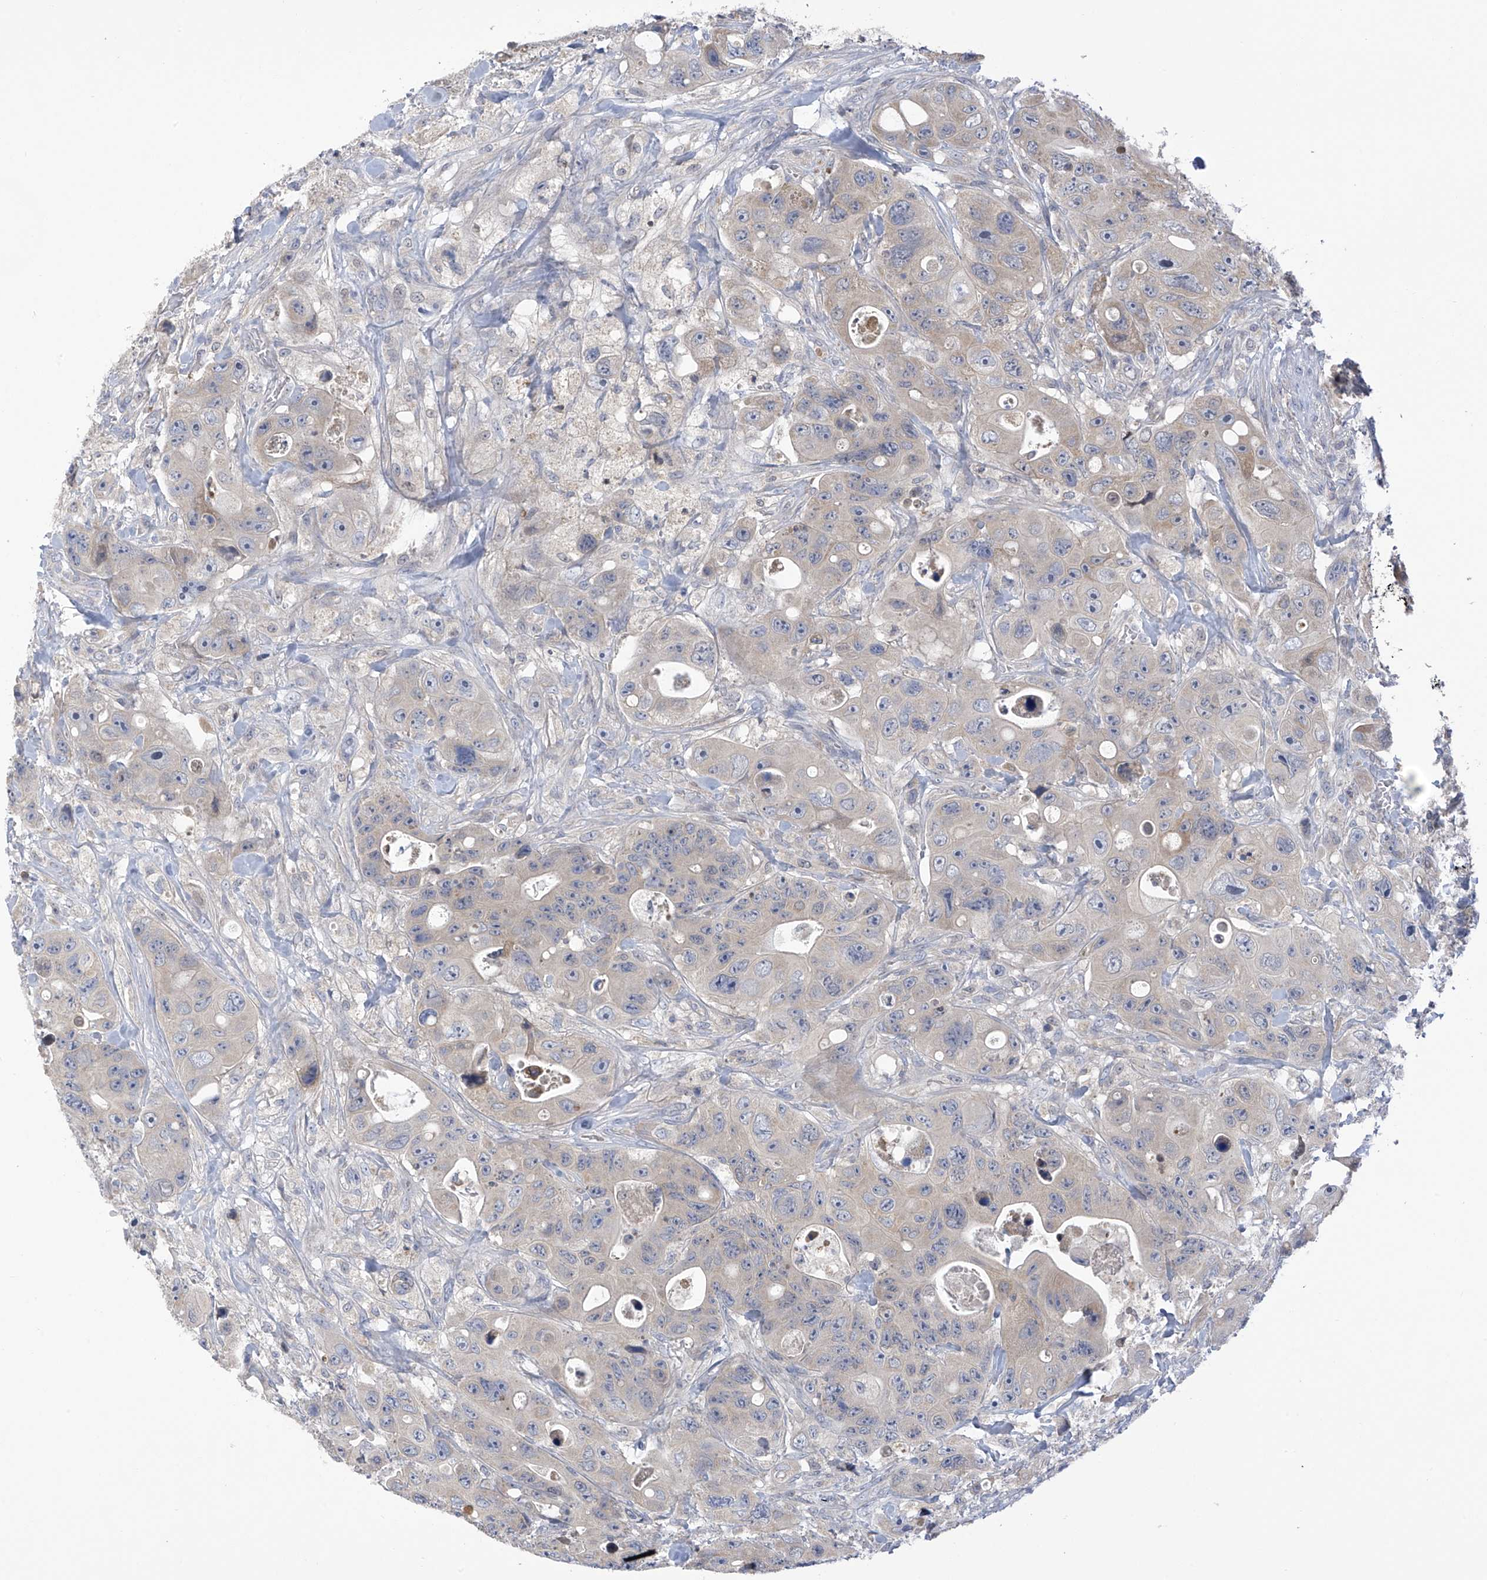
{"staining": {"intensity": "negative", "quantity": "none", "location": "none"}, "tissue": "colorectal cancer", "cell_type": "Tumor cells", "image_type": "cancer", "snomed": [{"axis": "morphology", "description": "Adenocarcinoma, NOS"}, {"axis": "topography", "description": "Colon"}], "caption": "A histopathology image of human colorectal cancer (adenocarcinoma) is negative for staining in tumor cells. (DAB (3,3'-diaminobenzidine) IHC, high magnification).", "gene": "SLCO4A1", "patient": {"sex": "female", "age": 46}}